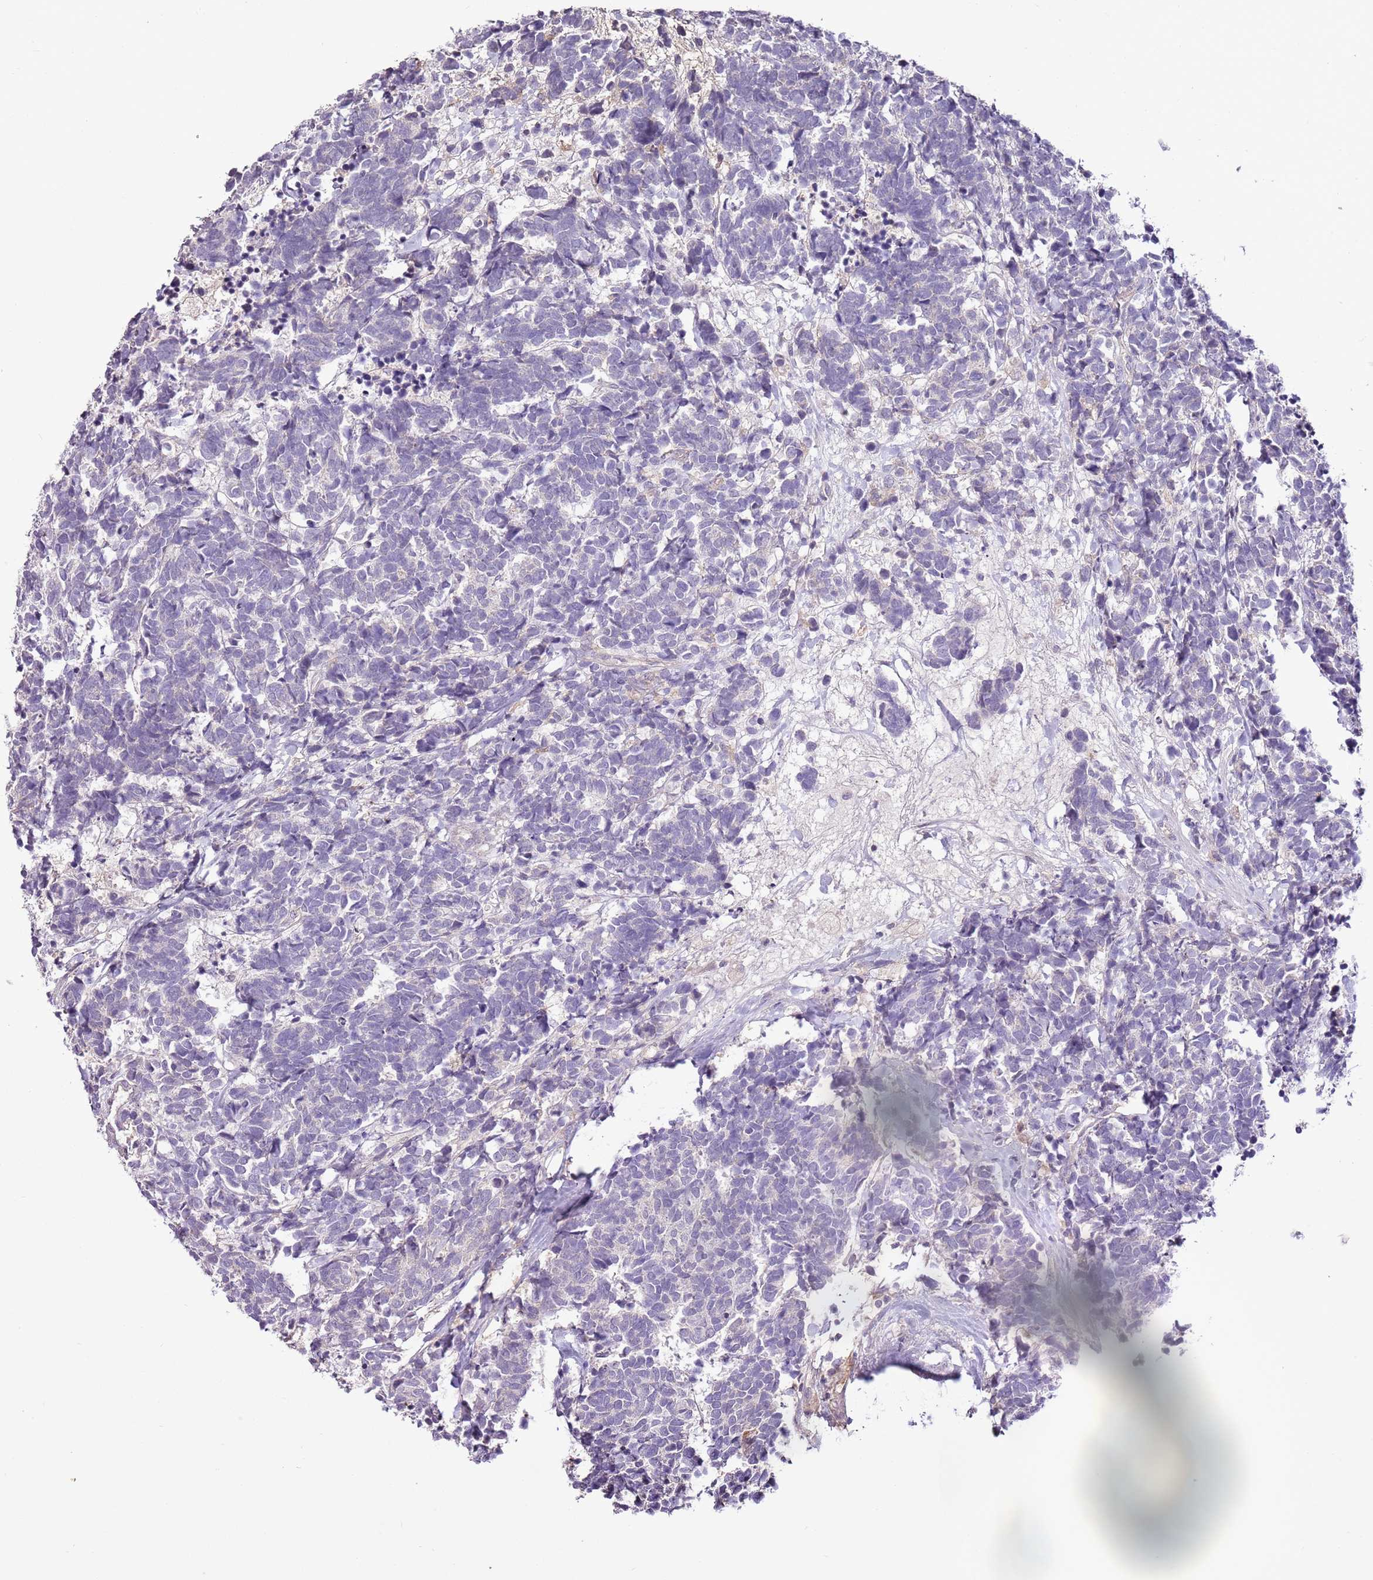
{"staining": {"intensity": "negative", "quantity": "none", "location": "none"}, "tissue": "carcinoid", "cell_type": "Tumor cells", "image_type": "cancer", "snomed": [{"axis": "morphology", "description": "Carcinoma, NOS"}, {"axis": "morphology", "description": "Carcinoid, malignant, NOS"}, {"axis": "topography", "description": "Prostate"}], "caption": "Tumor cells are negative for brown protein staining in carcinoid (malignant).", "gene": "CMKLR1", "patient": {"sex": "male", "age": 57}}